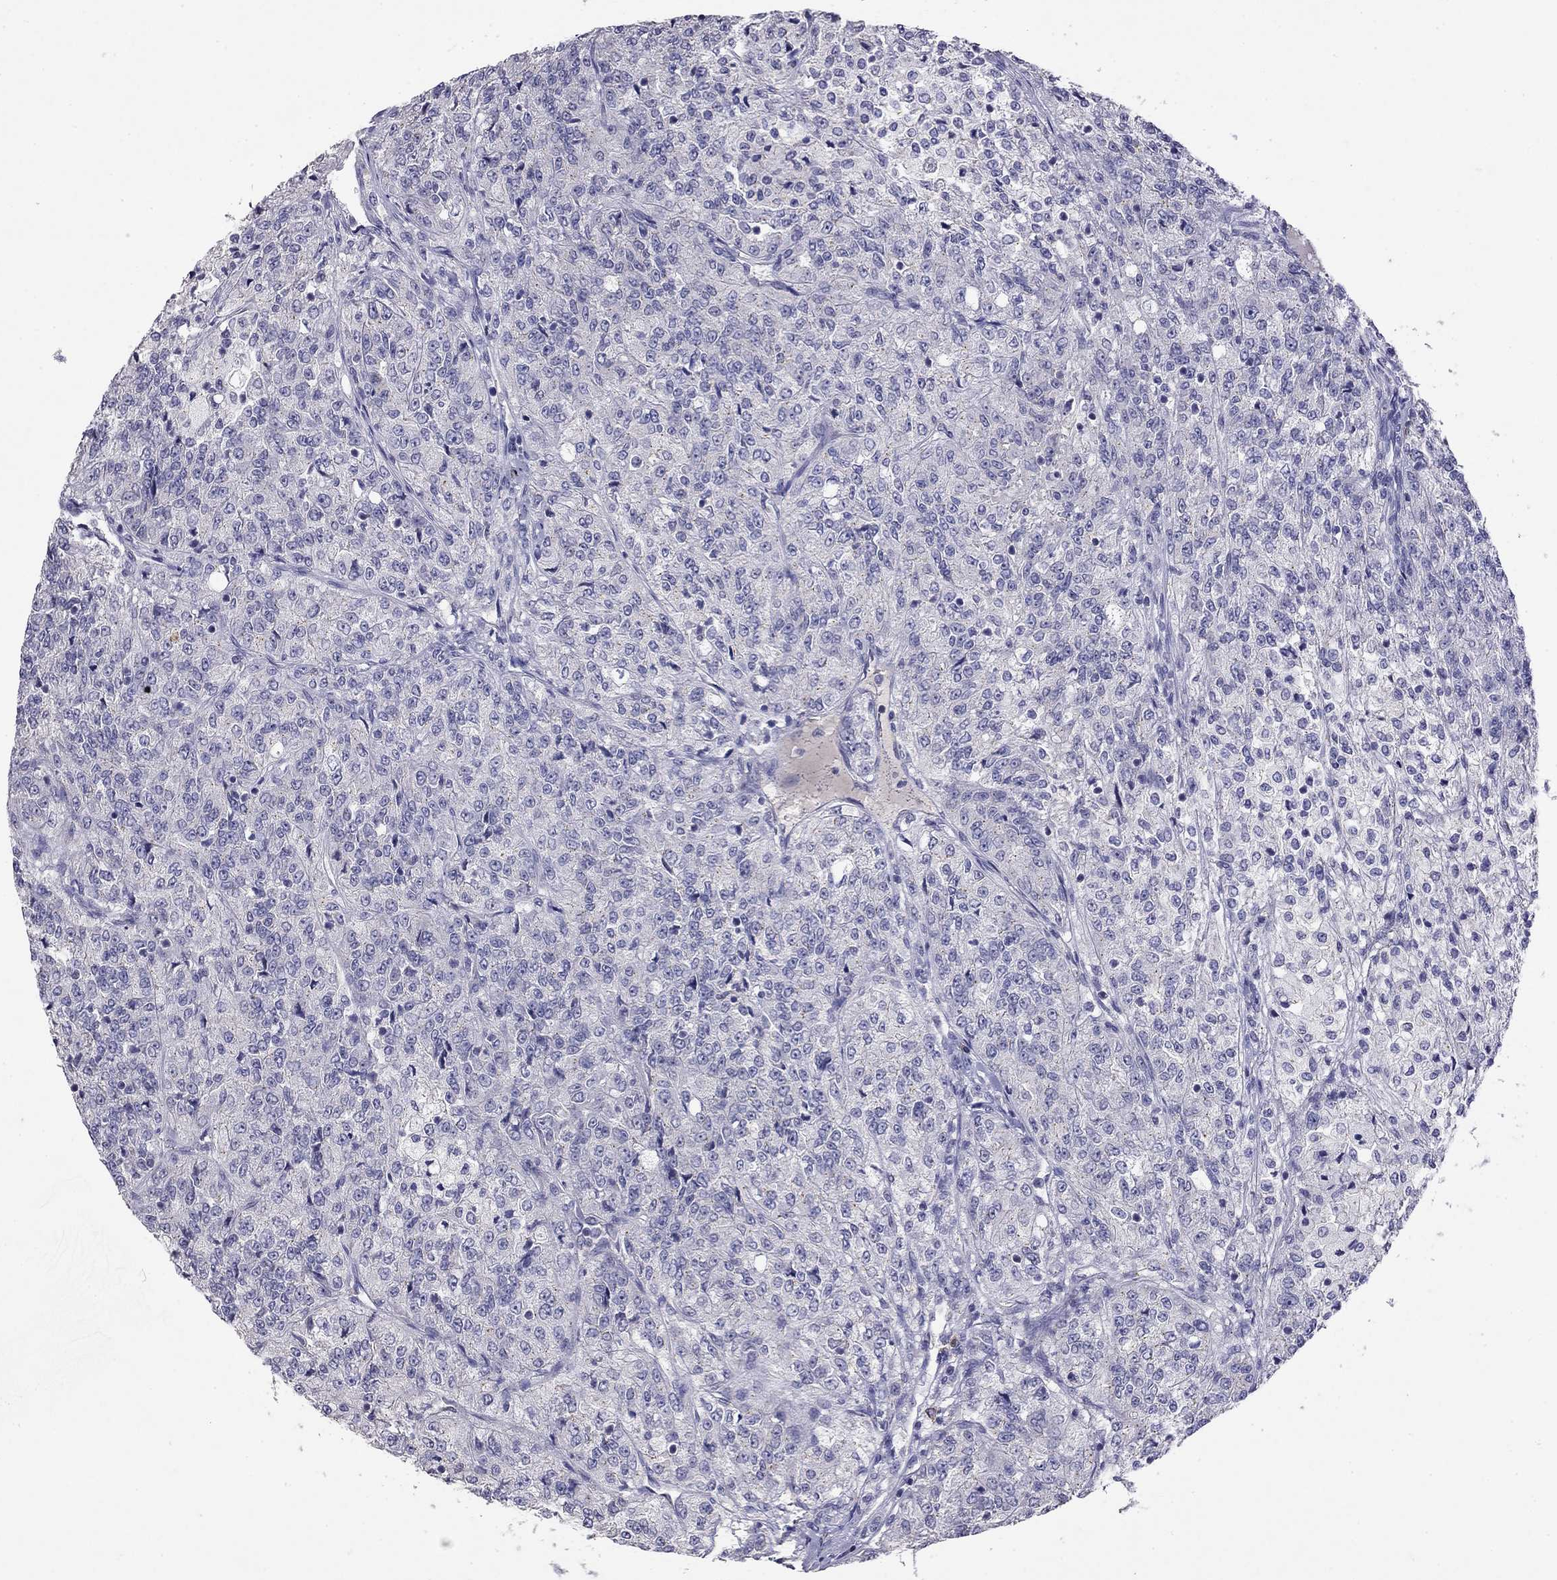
{"staining": {"intensity": "negative", "quantity": "none", "location": "none"}, "tissue": "renal cancer", "cell_type": "Tumor cells", "image_type": "cancer", "snomed": [{"axis": "morphology", "description": "Adenocarcinoma, NOS"}, {"axis": "topography", "description": "Kidney"}], "caption": "The immunohistochemistry (IHC) image has no significant positivity in tumor cells of renal cancer (adenocarcinoma) tissue.", "gene": "WNK3", "patient": {"sex": "female", "age": 63}}